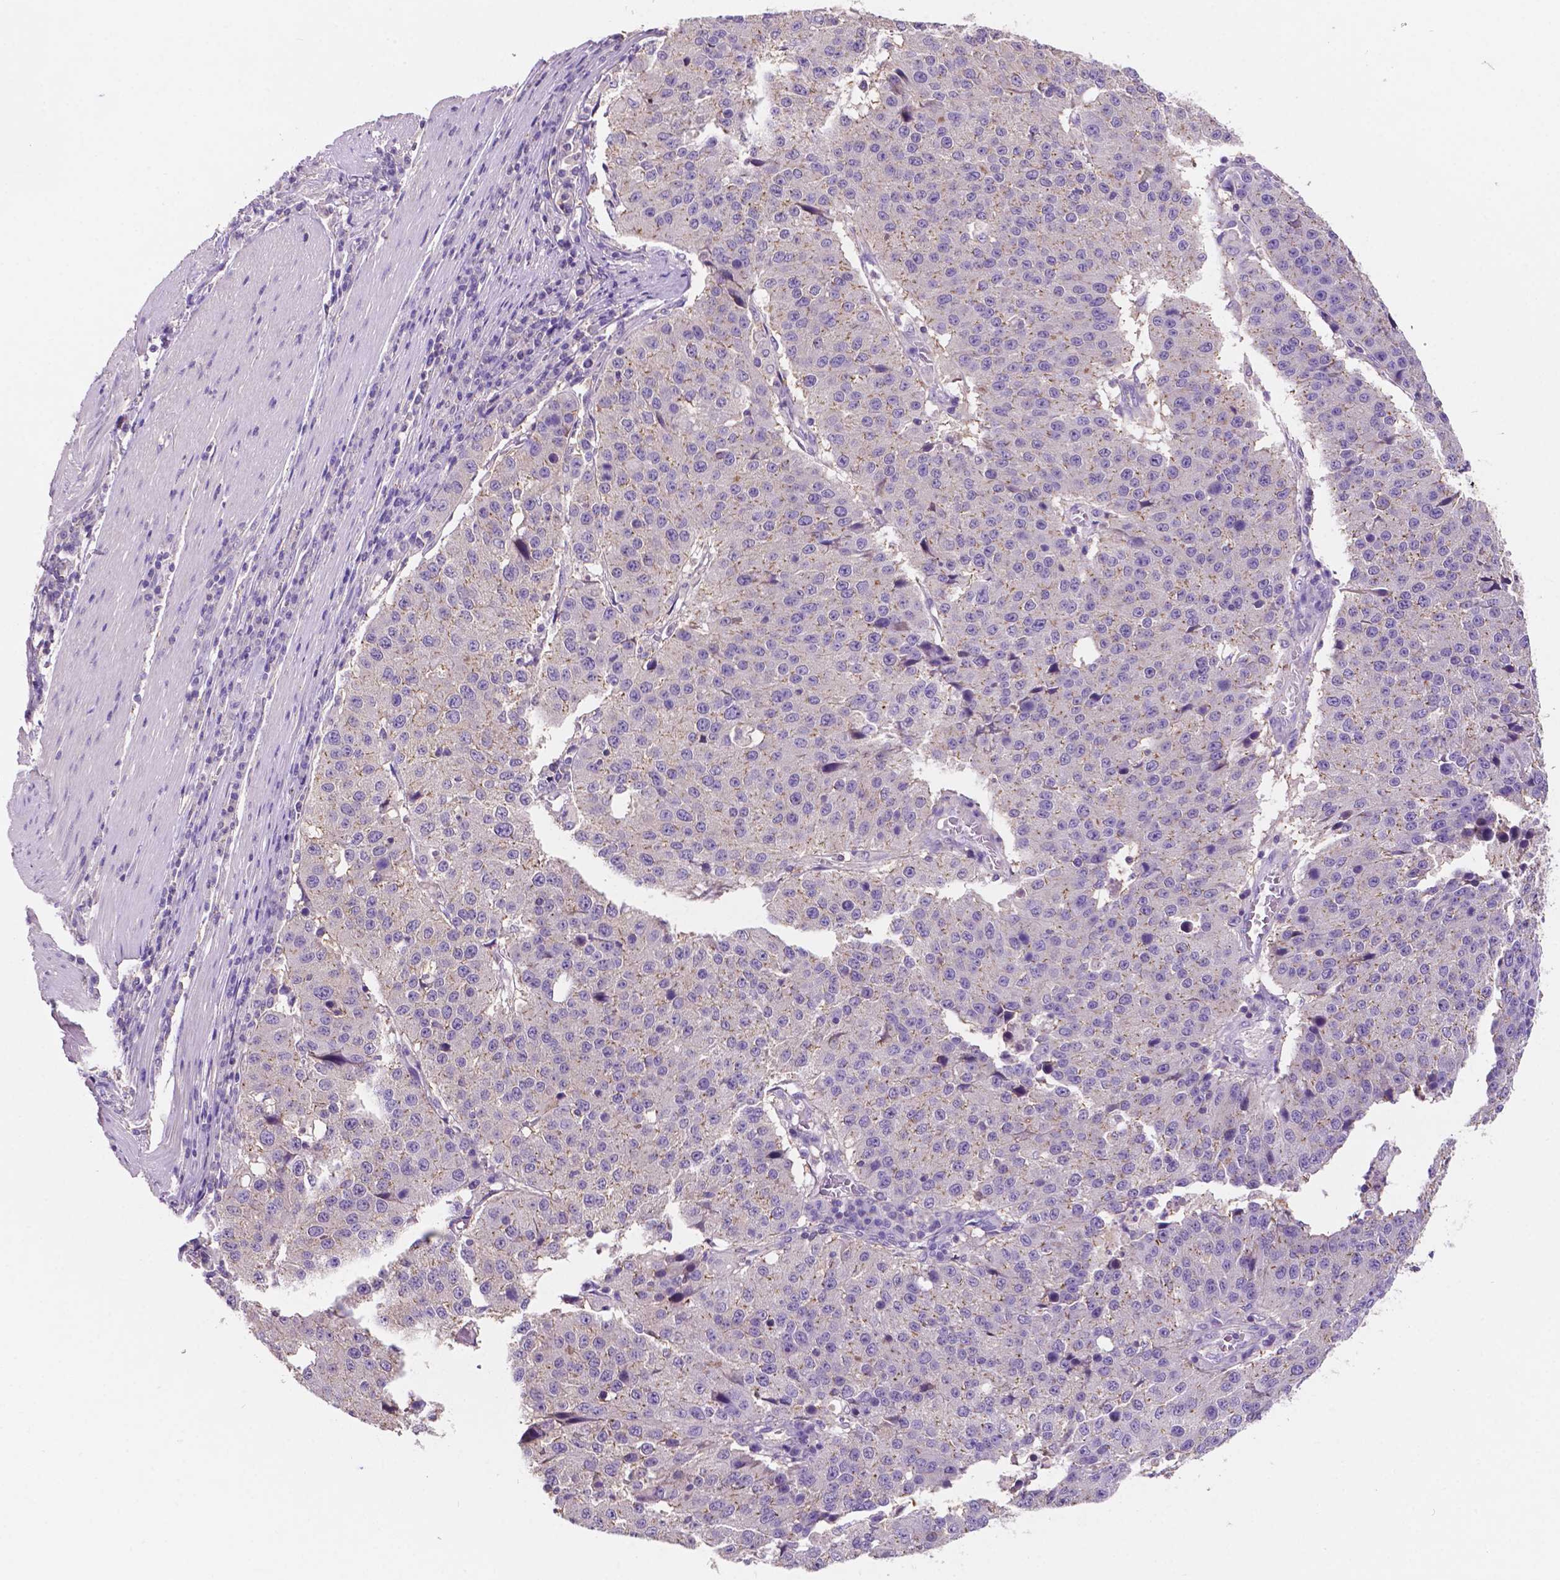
{"staining": {"intensity": "weak", "quantity": "<25%", "location": "cytoplasmic/membranous"}, "tissue": "stomach cancer", "cell_type": "Tumor cells", "image_type": "cancer", "snomed": [{"axis": "morphology", "description": "Adenocarcinoma, NOS"}, {"axis": "topography", "description": "Stomach"}], "caption": "Stomach cancer stained for a protein using IHC shows no staining tumor cells.", "gene": "PRPS2", "patient": {"sex": "male", "age": 71}}